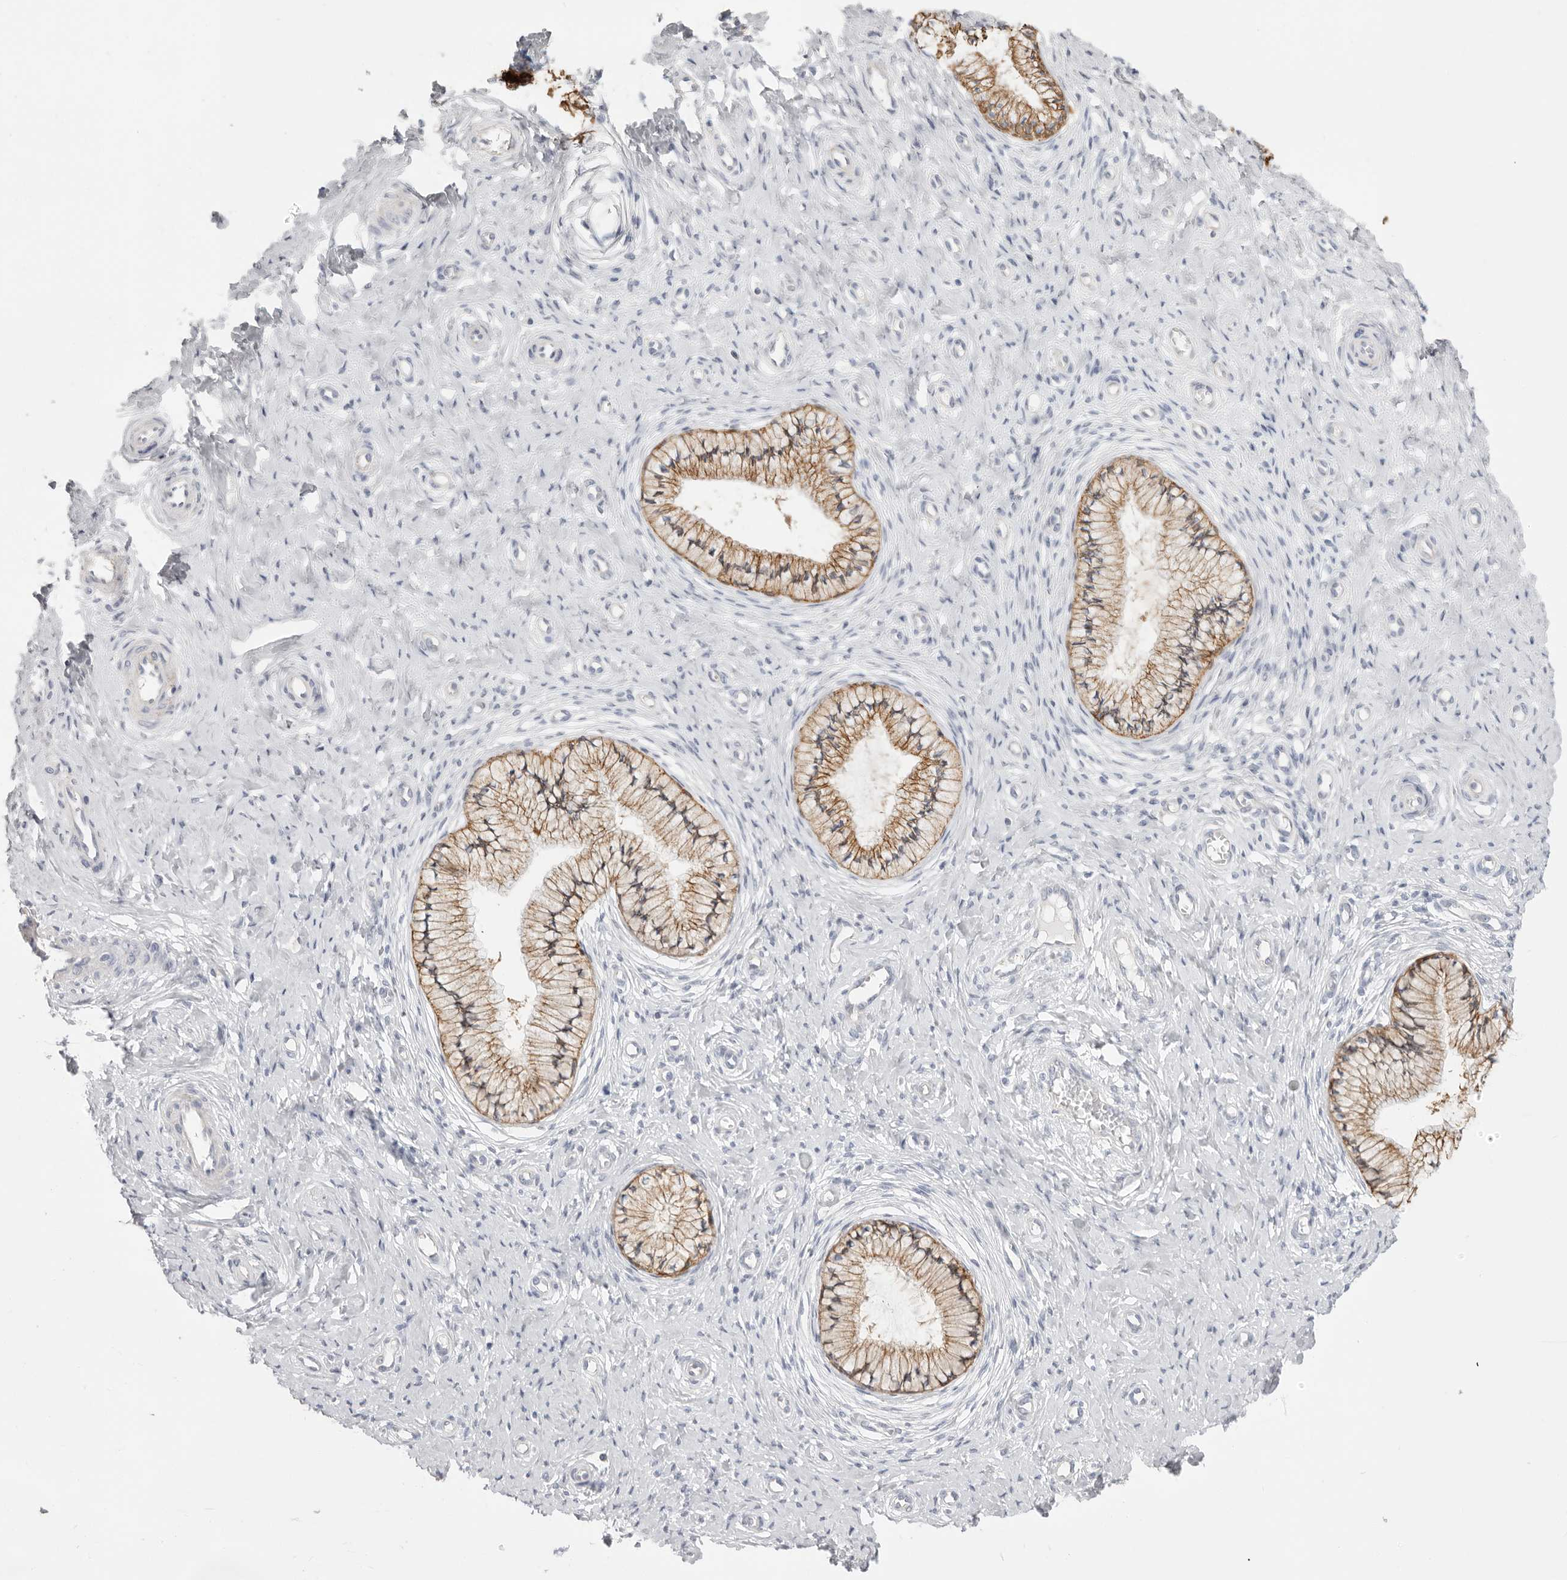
{"staining": {"intensity": "moderate", "quantity": ">75%", "location": "cytoplasmic/membranous"}, "tissue": "cervix", "cell_type": "Glandular cells", "image_type": "normal", "snomed": [{"axis": "morphology", "description": "Normal tissue, NOS"}, {"axis": "topography", "description": "Cervix"}], "caption": "DAB (3,3'-diaminobenzidine) immunohistochemical staining of normal human cervix reveals moderate cytoplasmic/membranous protein staining in approximately >75% of glandular cells.", "gene": "USH1C", "patient": {"sex": "female", "age": 36}}